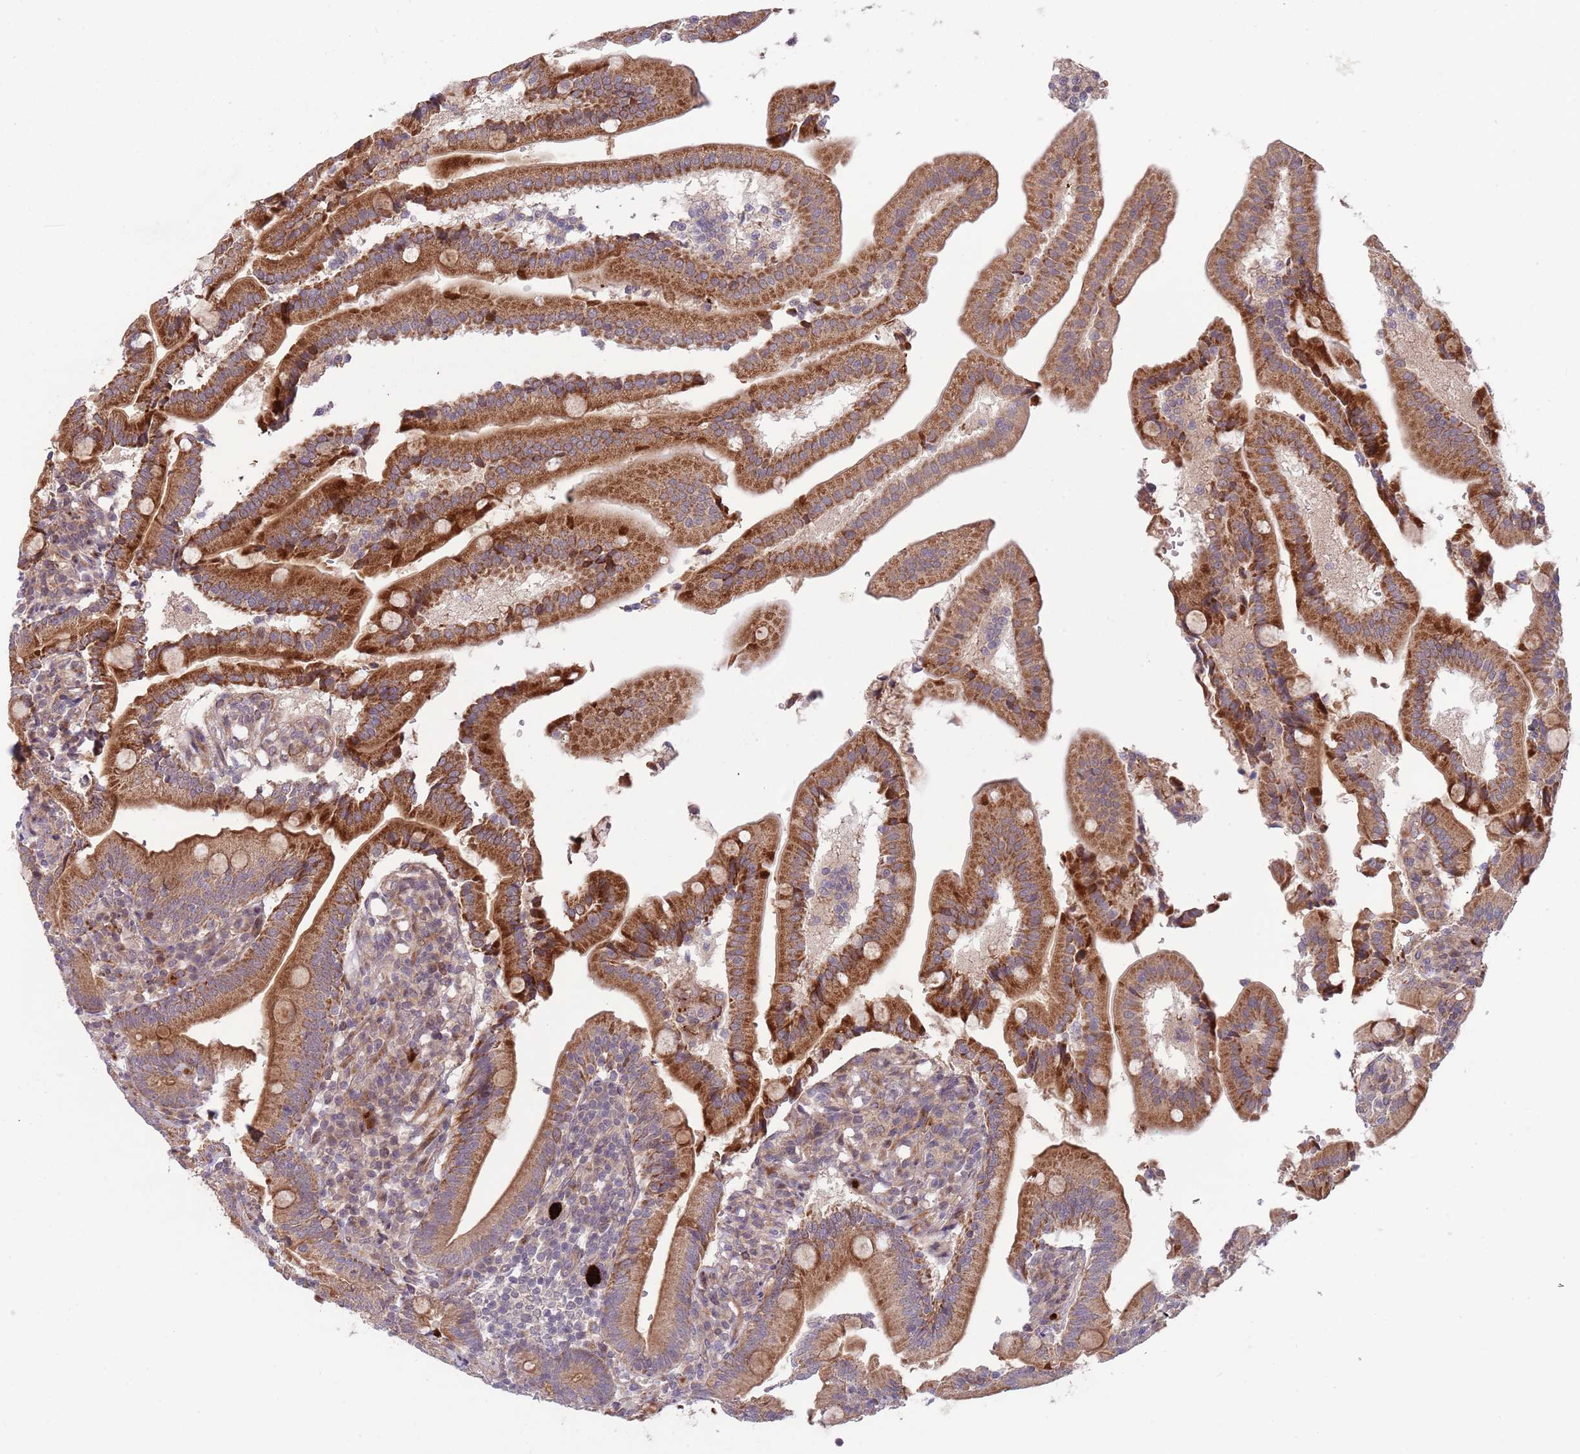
{"staining": {"intensity": "strong", "quantity": ">75%", "location": "cytoplasmic/membranous"}, "tissue": "duodenum", "cell_type": "Glandular cells", "image_type": "normal", "snomed": [{"axis": "morphology", "description": "Normal tissue, NOS"}, {"axis": "topography", "description": "Duodenum"}], "caption": "Protein expression analysis of benign duodenum reveals strong cytoplasmic/membranous staining in about >75% of glandular cells.", "gene": "NT5DC4", "patient": {"sex": "female", "age": 67}}